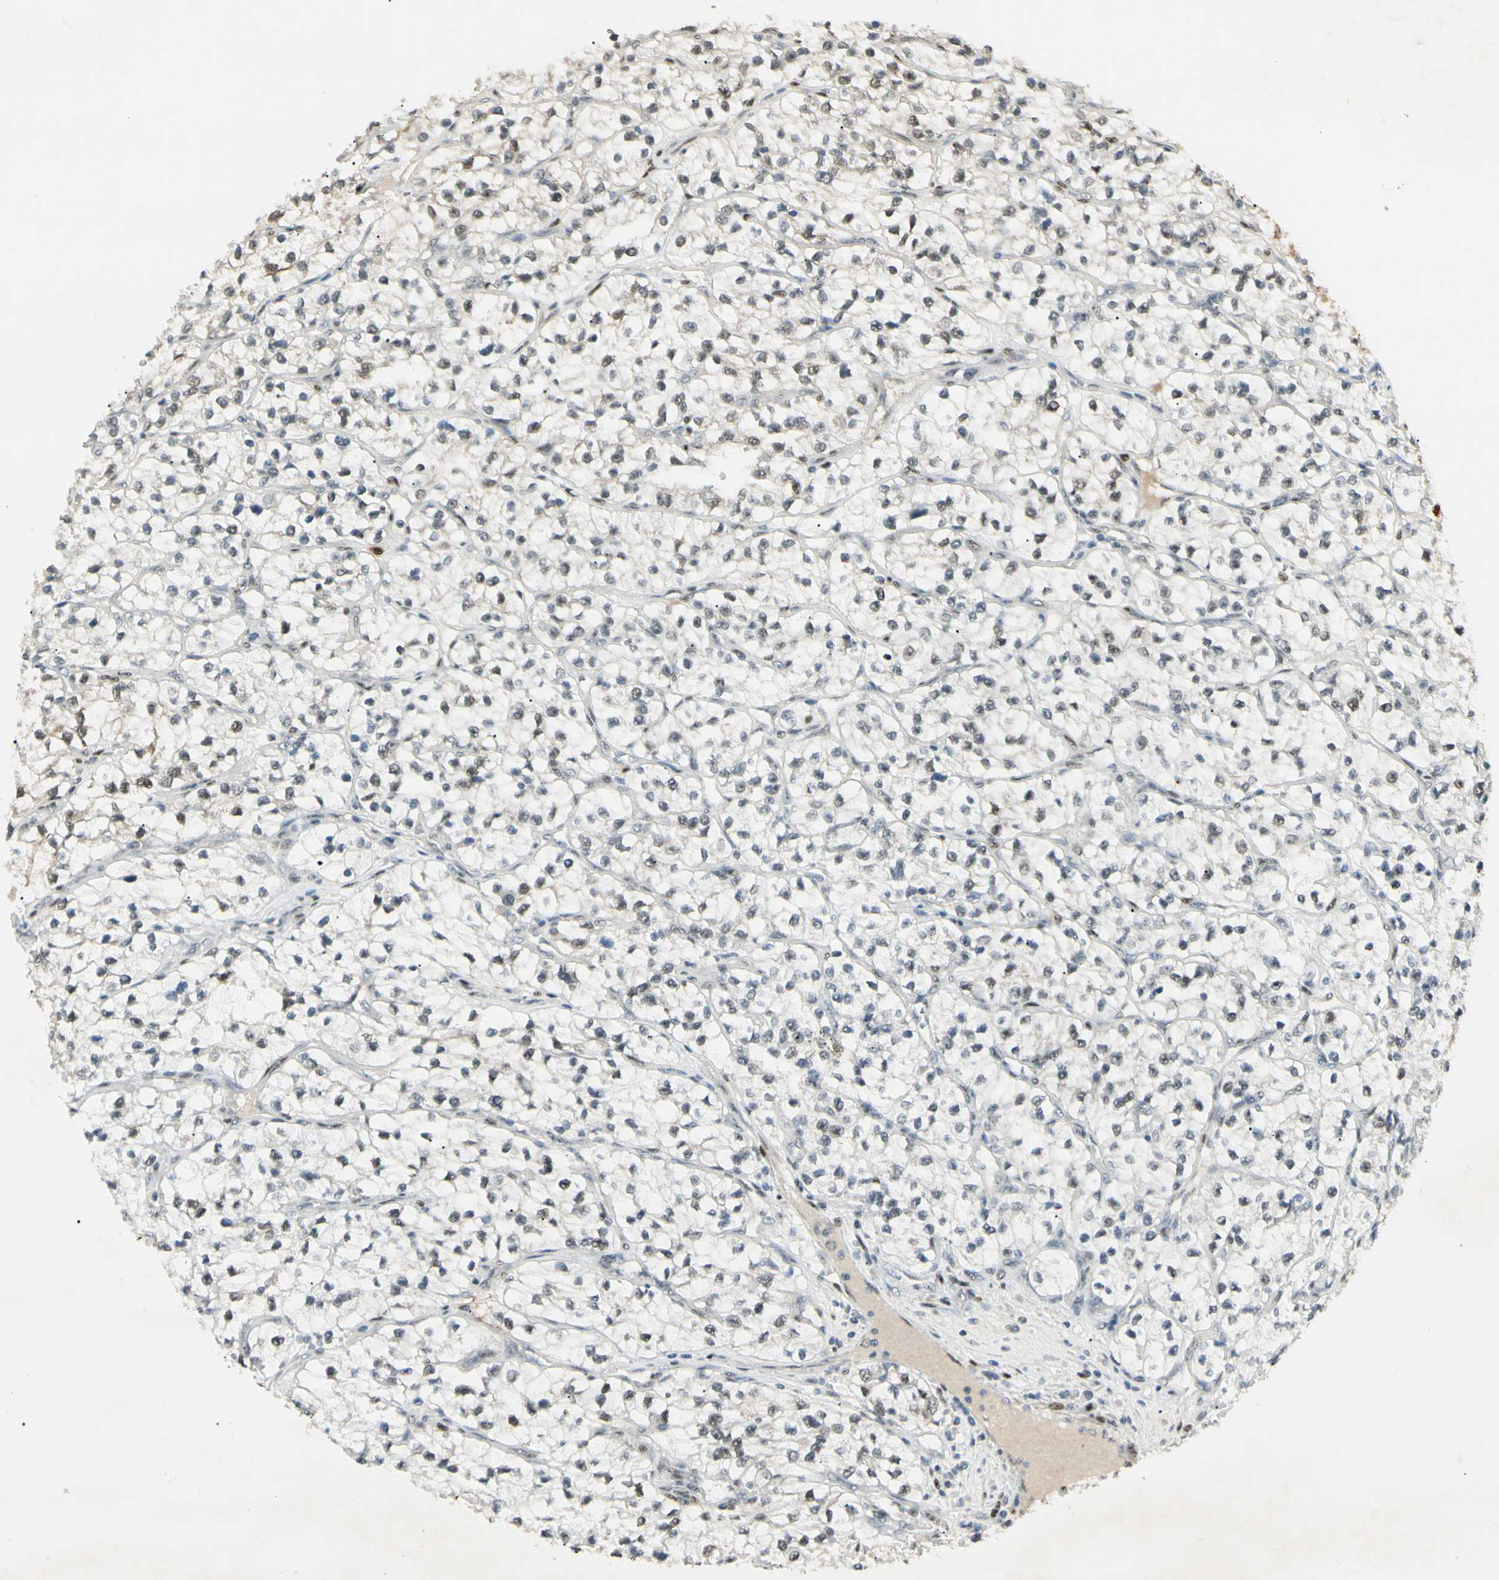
{"staining": {"intensity": "moderate", "quantity": "<25%", "location": "nuclear"}, "tissue": "renal cancer", "cell_type": "Tumor cells", "image_type": "cancer", "snomed": [{"axis": "morphology", "description": "Adenocarcinoma, NOS"}, {"axis": "topography", "description": "Kidney"}], "caption": "This image reveals IHC staining of renal cancer (adenocarcinoma), with low moderate nuclear positivity in approximately <25% of tumor cells.", "gene": "ATXN1", "patient": {"sex": "female", "age": 57}}